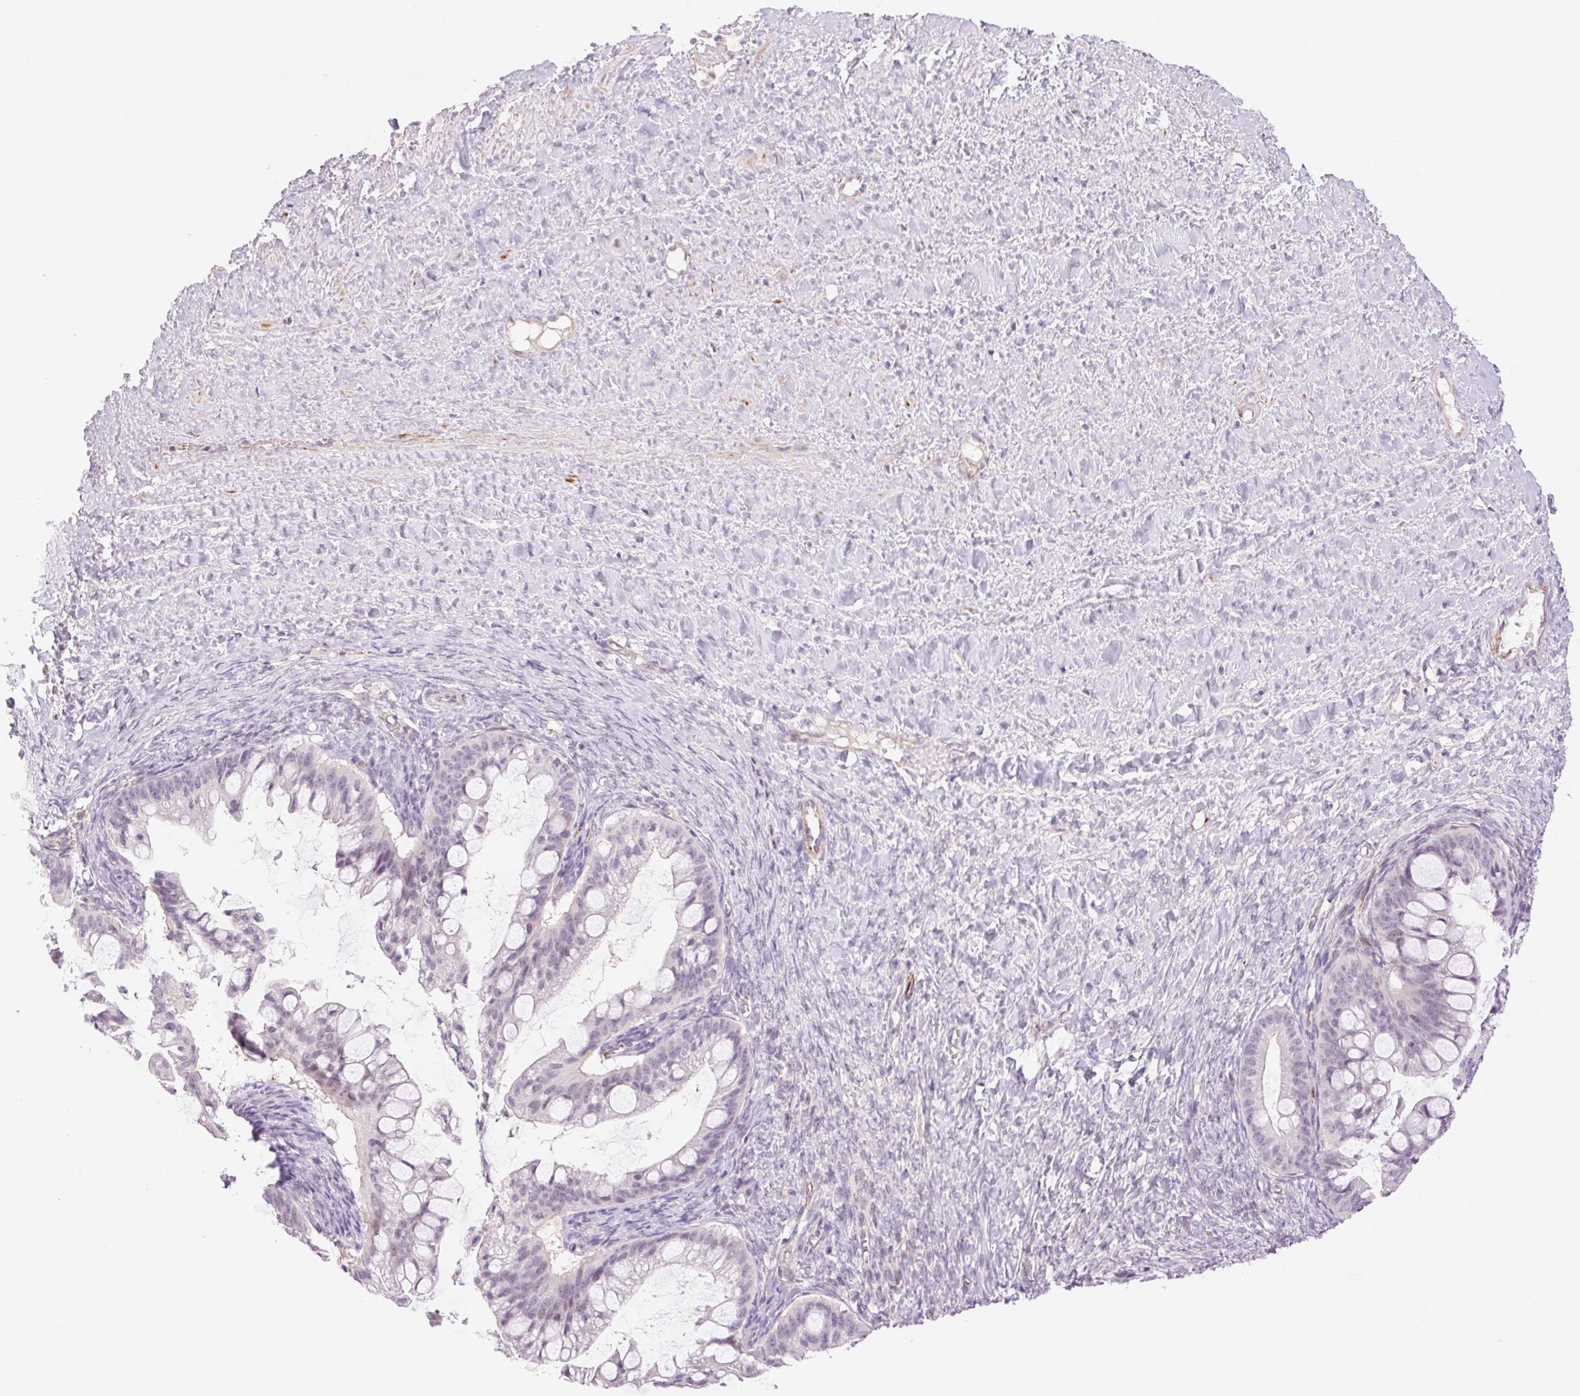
{"staining": {"intensity": "negative", "quantity": "none", "location": "none"}, "tissue": "ovarian cancer", "cell_type": "Tumor cells", "image_type": "cancer", "snomed": [{"axis": "morphology", "description": "Cystadenocarcinoma, mucinous, NOS"}, {"axis": "topography", "description": "Ovary"}], "caption": "There is no significant positivity in tumor cells of mucinous cystadenocarcinoma (ovarian).", "gene": "ZFYVE21", "patient": {"sex": "female", "age": 73}}